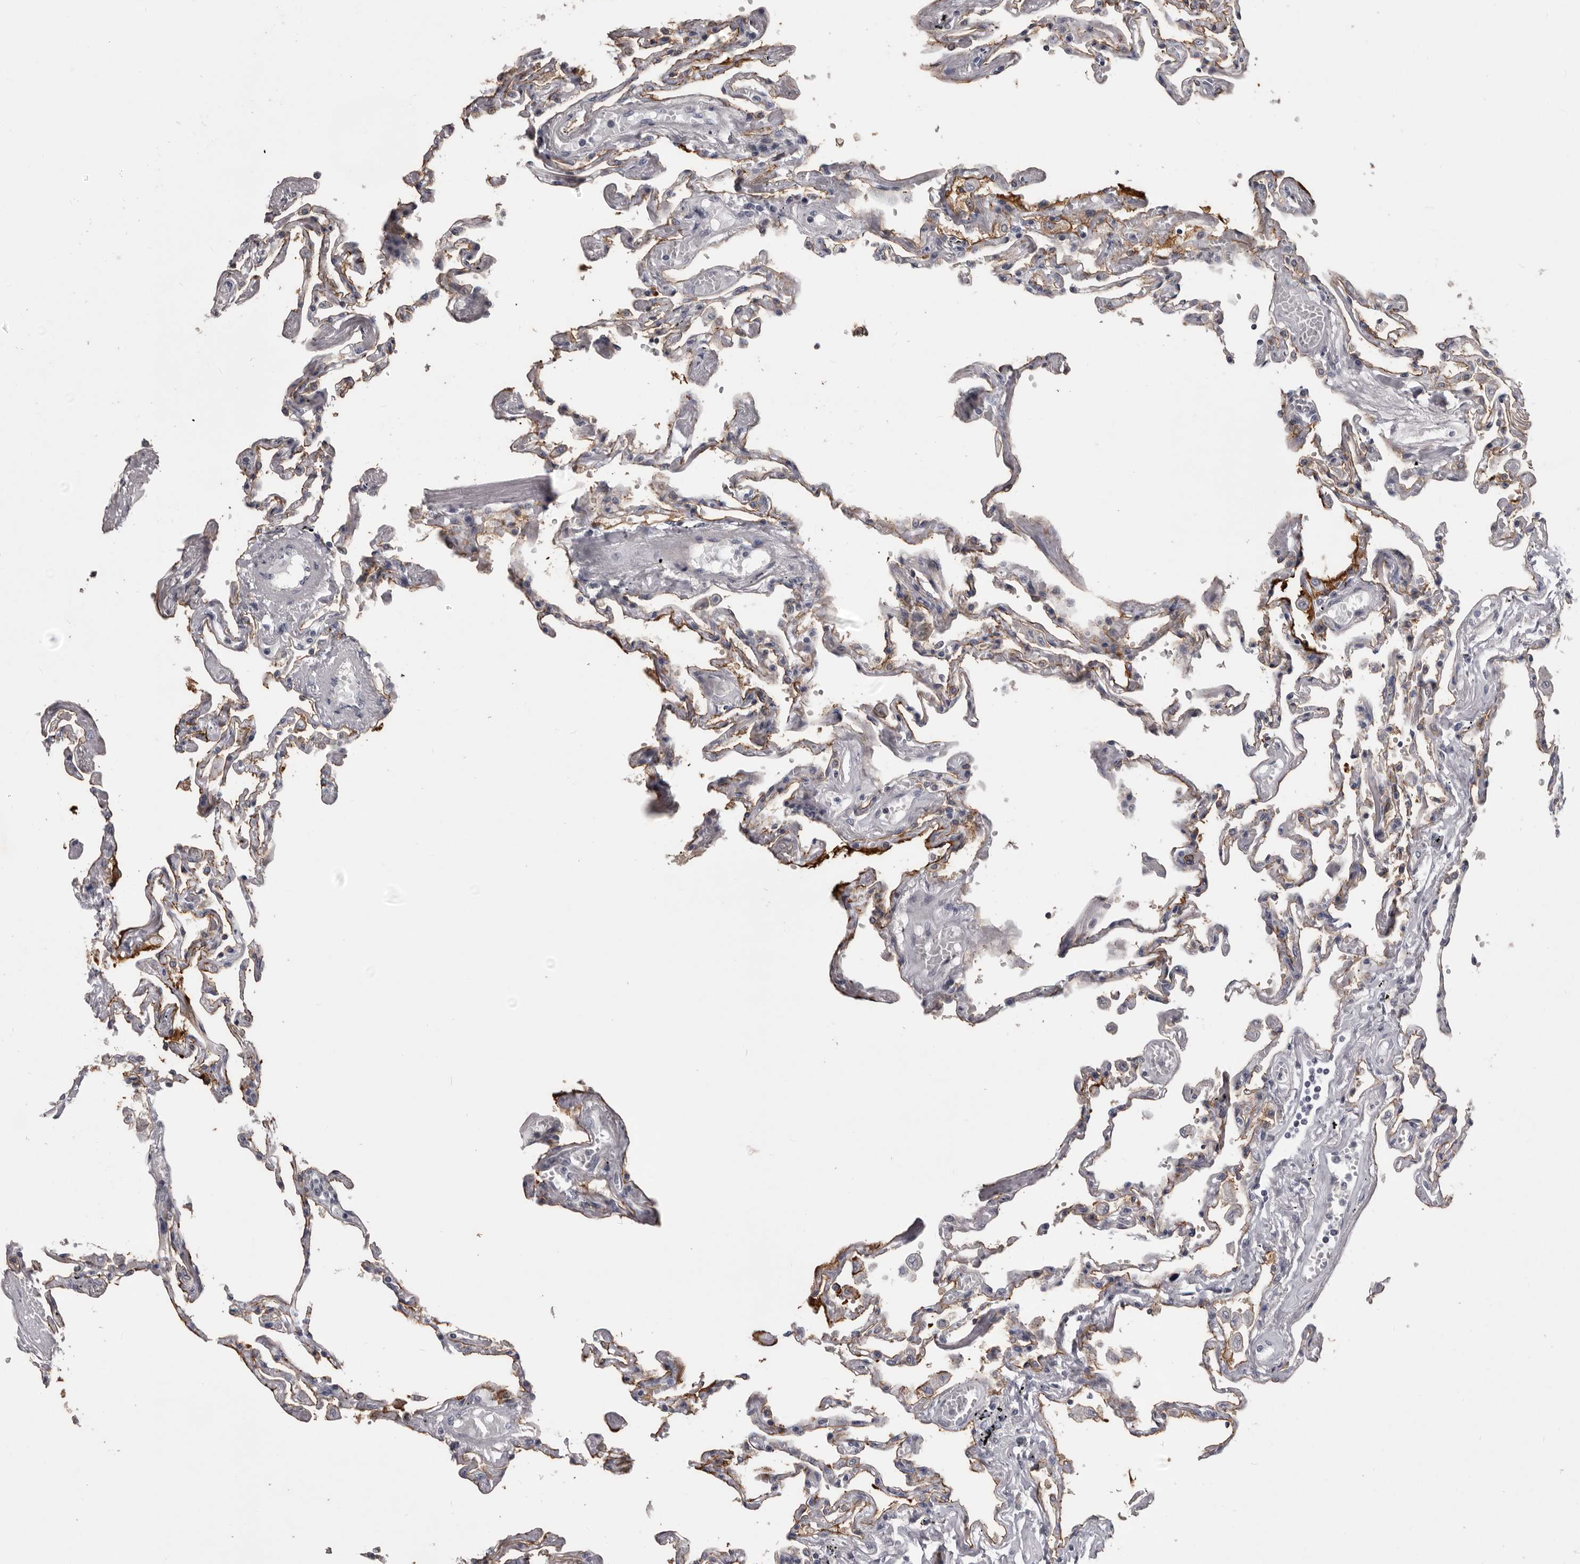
{"staining": {"intensity": "moderate", "quantity": "25%-75%", "location": "cytoplasmic/membranous"}, "tissue": "lung", "cell_type": "Alveolar cells", "image_type": "normal", "snomed": [{"axis": "morphology", "description": "Normal tissue, NOS"}, {"axis": "topography", "description": "Lung"}], "caption": "Protein expression analysis of normal lung reveals moderate cytoplasmic/membranous staining in approximately 25%-75% of alveolar cells. (brown staining indicates protein expression, while blue staining denotes nuclei).", "gene": "LPAR6", "patient": {"sex": "female", "age": 67}}